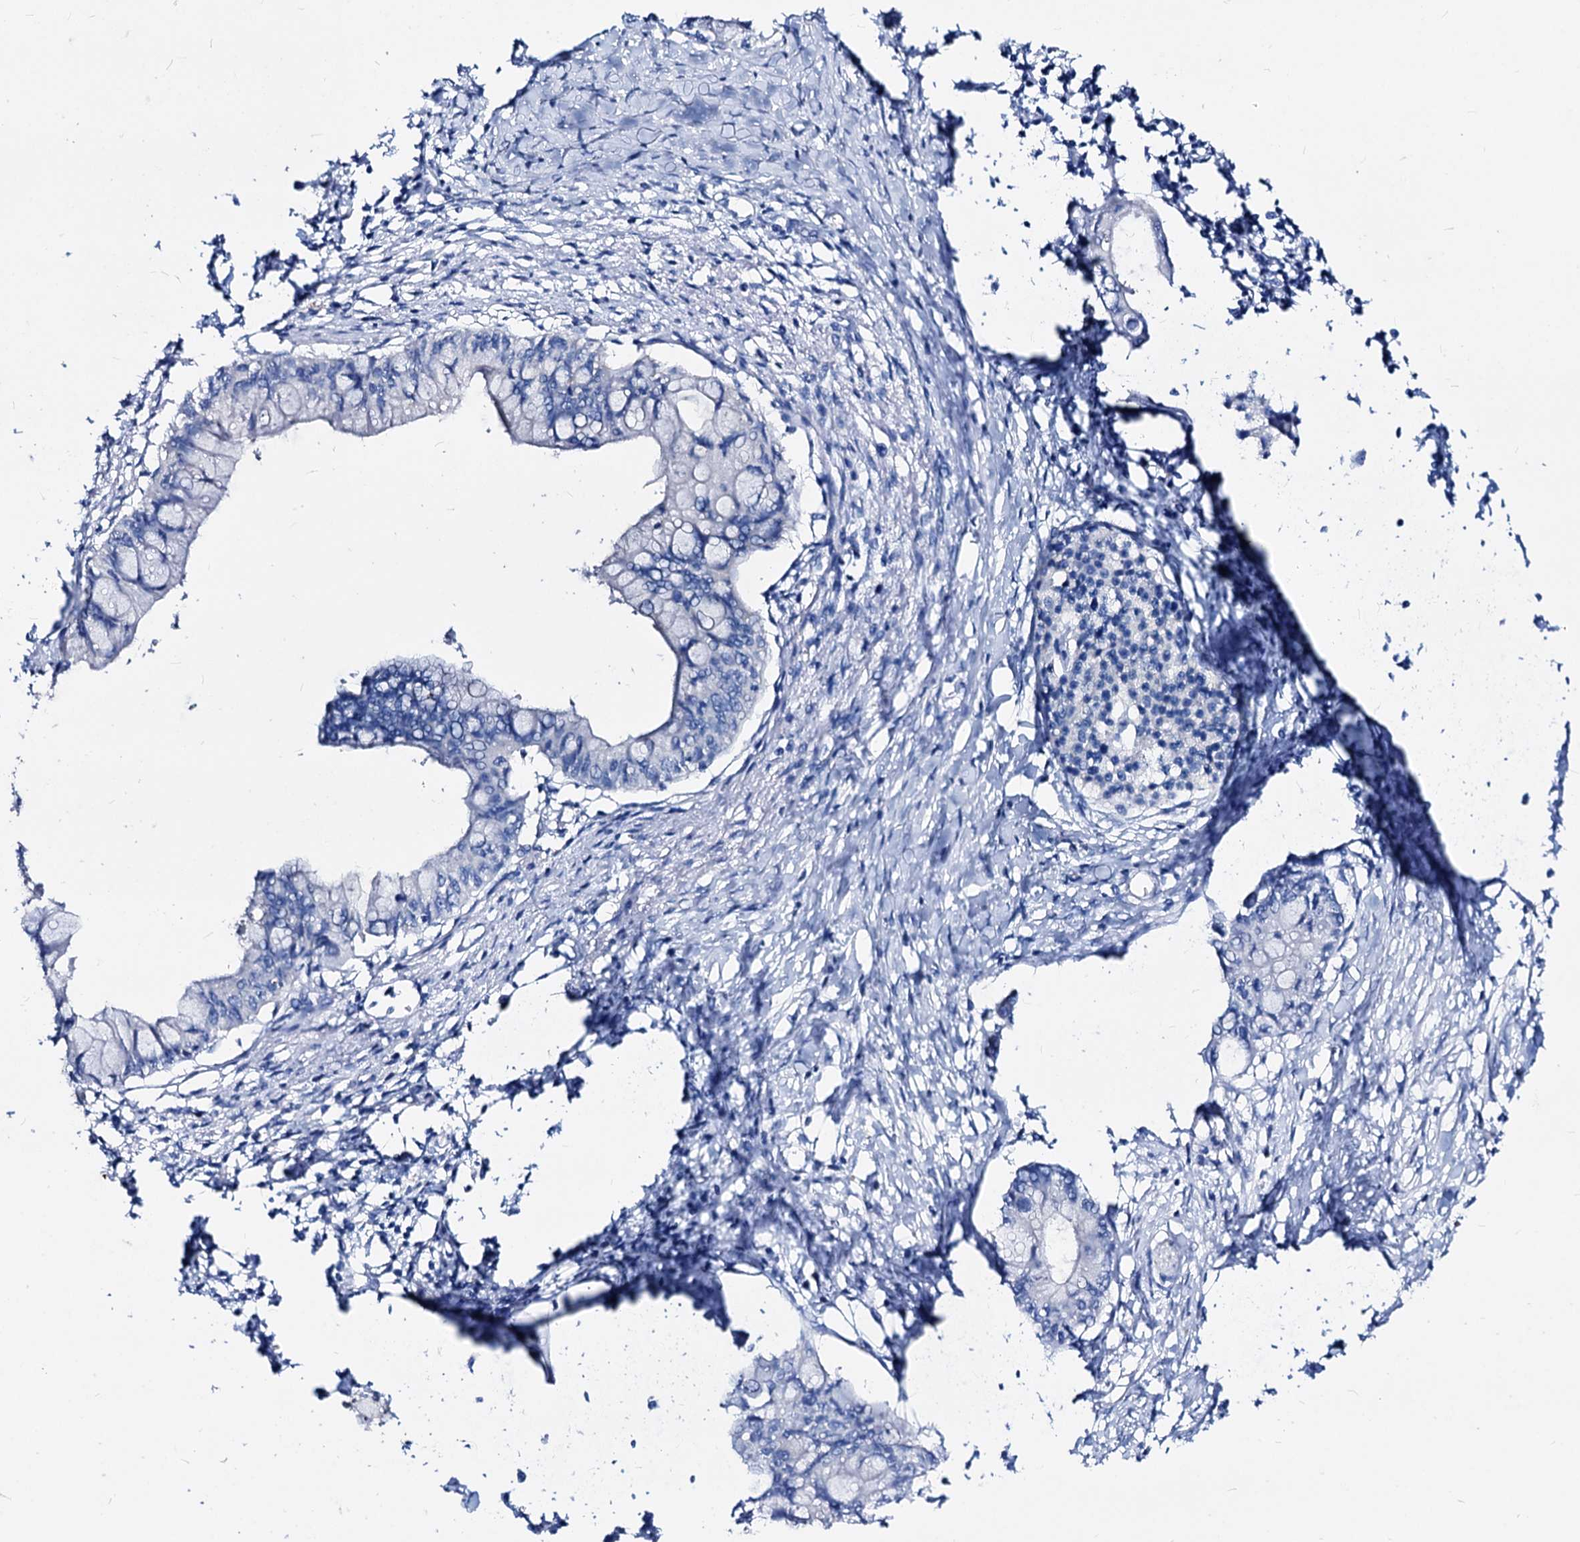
{"staining": {"intensity": "negative", "quantity": "none", "location": "none"}, "tissue": "pancreatic cancer", "cell_type": "Tumor cells", "image_type": "cancer", "snomed": [{"axis": "morphology", "description": "Adenocarcinoma, NOS"}, {"axis": "topography", "description": "Pancreas"}], "caption": "This is an immunohistochemistry image of pancreatic cancer. There is no positivity in tumor cells.", "gene": "DYDC2", "patient": {"sex": "male", "age": 48}}